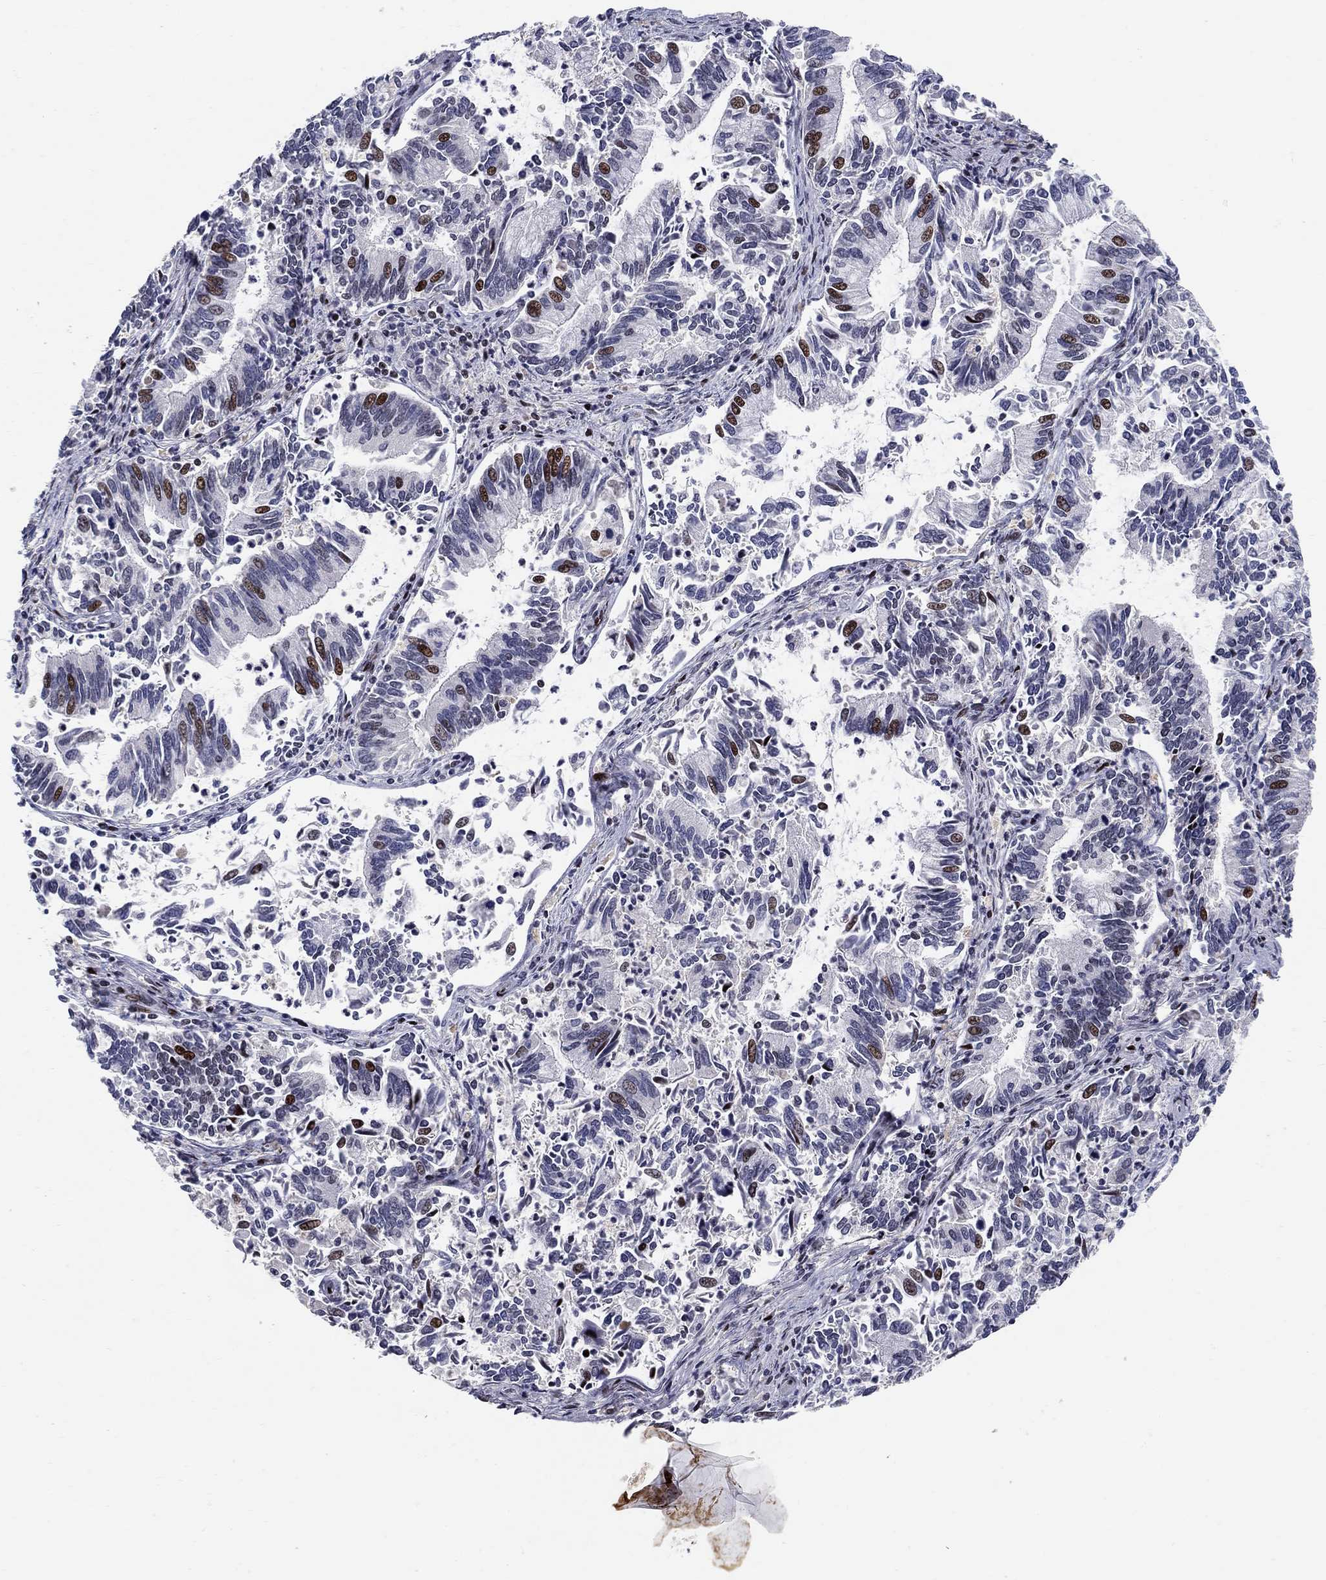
{"staining": {"intensity": "strong", "quantity": "<25%", "location": "nuclear"}, "tissue": "cervical cancer", "cell_type": "Tumor cells", "image_type": "cancer", "snomed": [{"axis": "morphology", "description": "Adenocarcinoma, NOS"}, {"axis": "topography", "description": "Cervix"}], "caption": "The image reveals immunohistochemical staining of cervical cancer. There is strong nuclear expression is present in about <25% of tumor cells.", "gene": "RAPGEF5", "patient": {"sex": "female", "age": 42}}